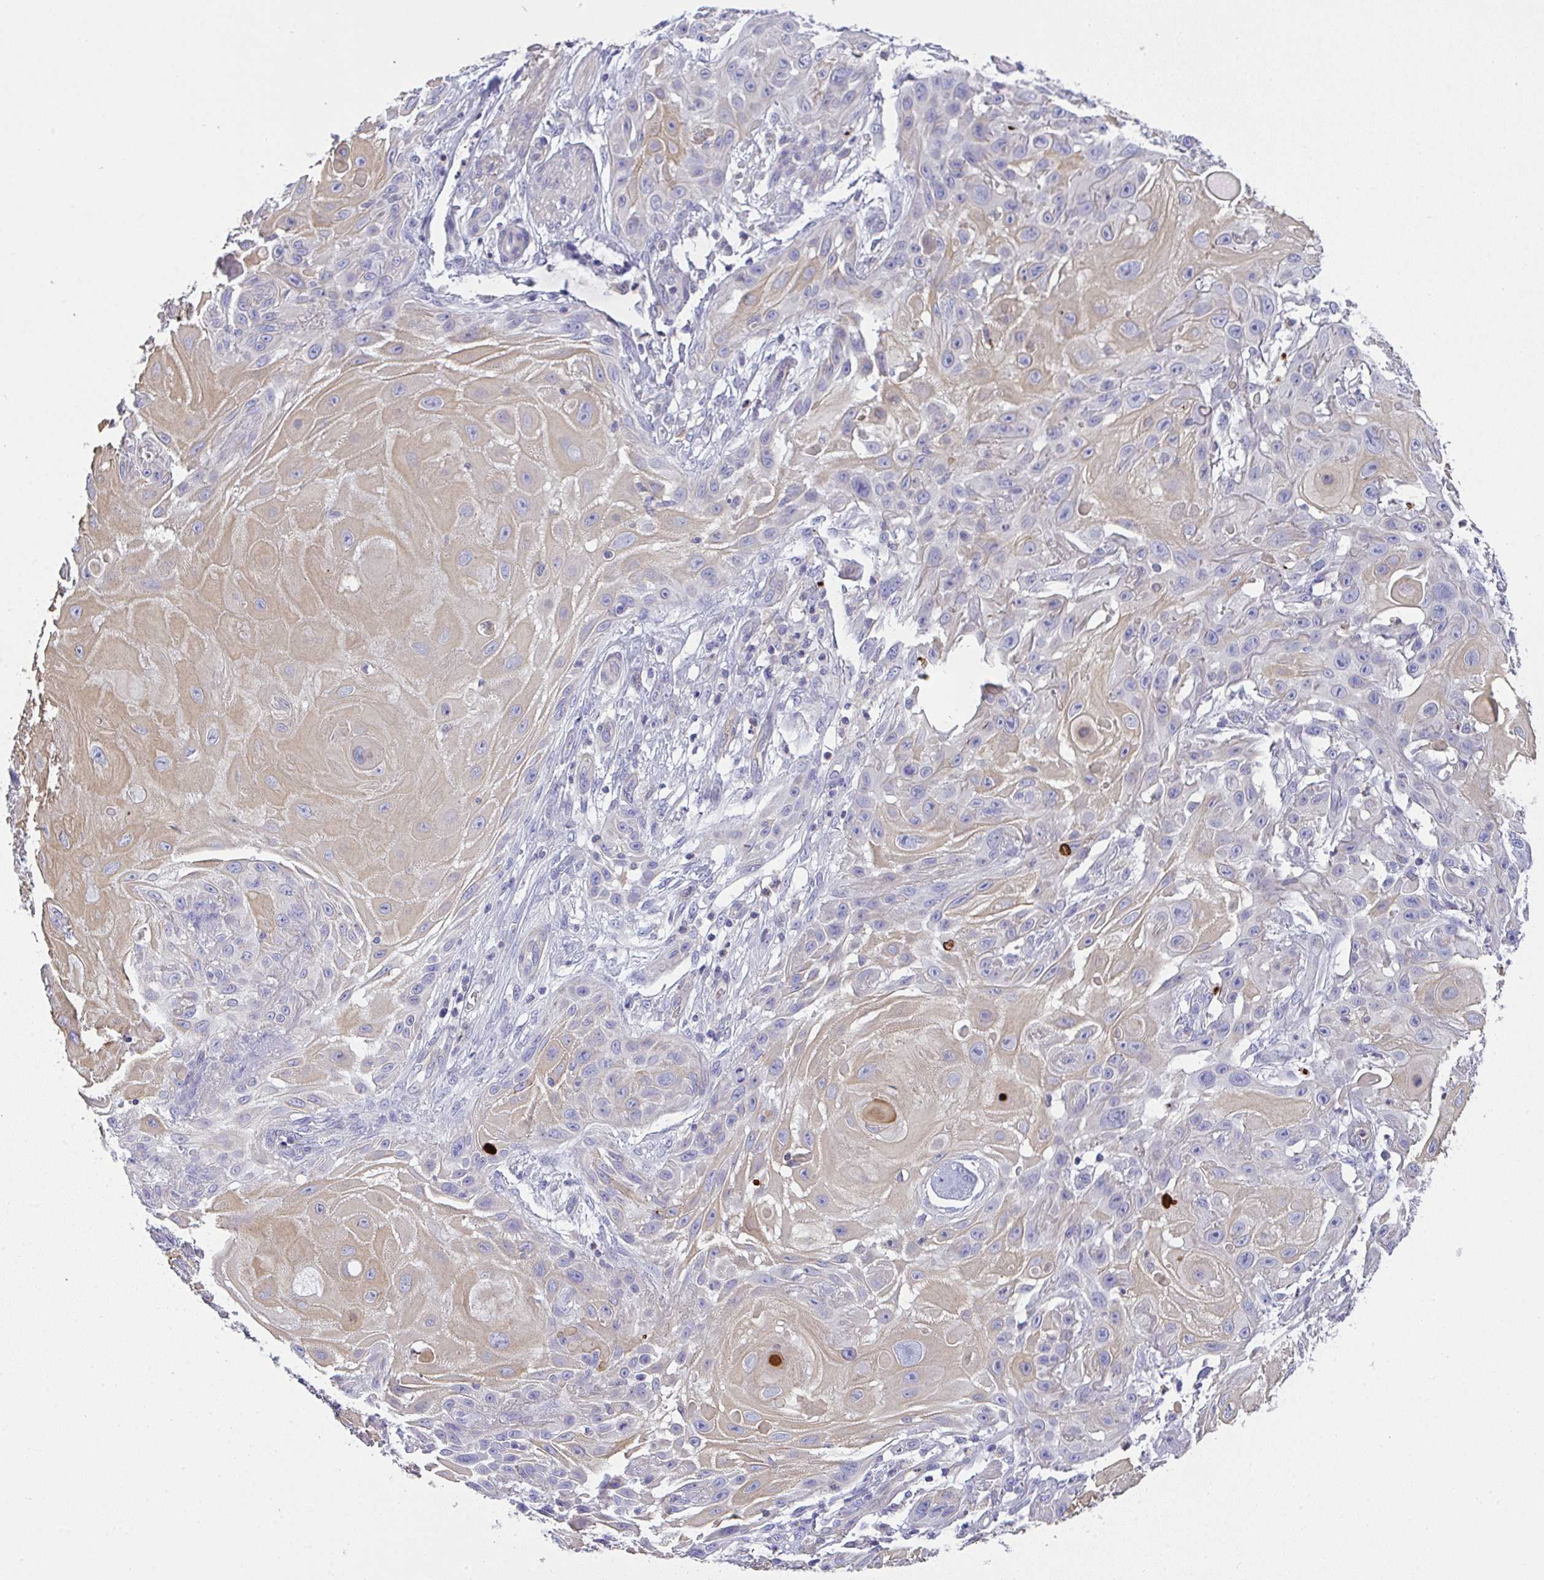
{"staining": {"intensity": "weak", "quantity": "25%-75%", "location": "cytoplasmic/membranous"}, "tissue": "skin cancer", "cell_type": "Tumor cells", "image_type": "cancer", "snomed": [{"axis": "morphology", "description": "Squamous cell carcinoma, NOS"}, {"axis": "topography", "description": "Skin"}], "caption": "Immunohistochemistry histopathology image of skin squamous cell carcinoma stained for a protein (brown), which exhibits low levels of weak cytoplasmic/membranous expression in approximately 25%-75% of tumor cells.", "gene": "TNFAIP8", "patient": {"sex": "female", "age": 91}}